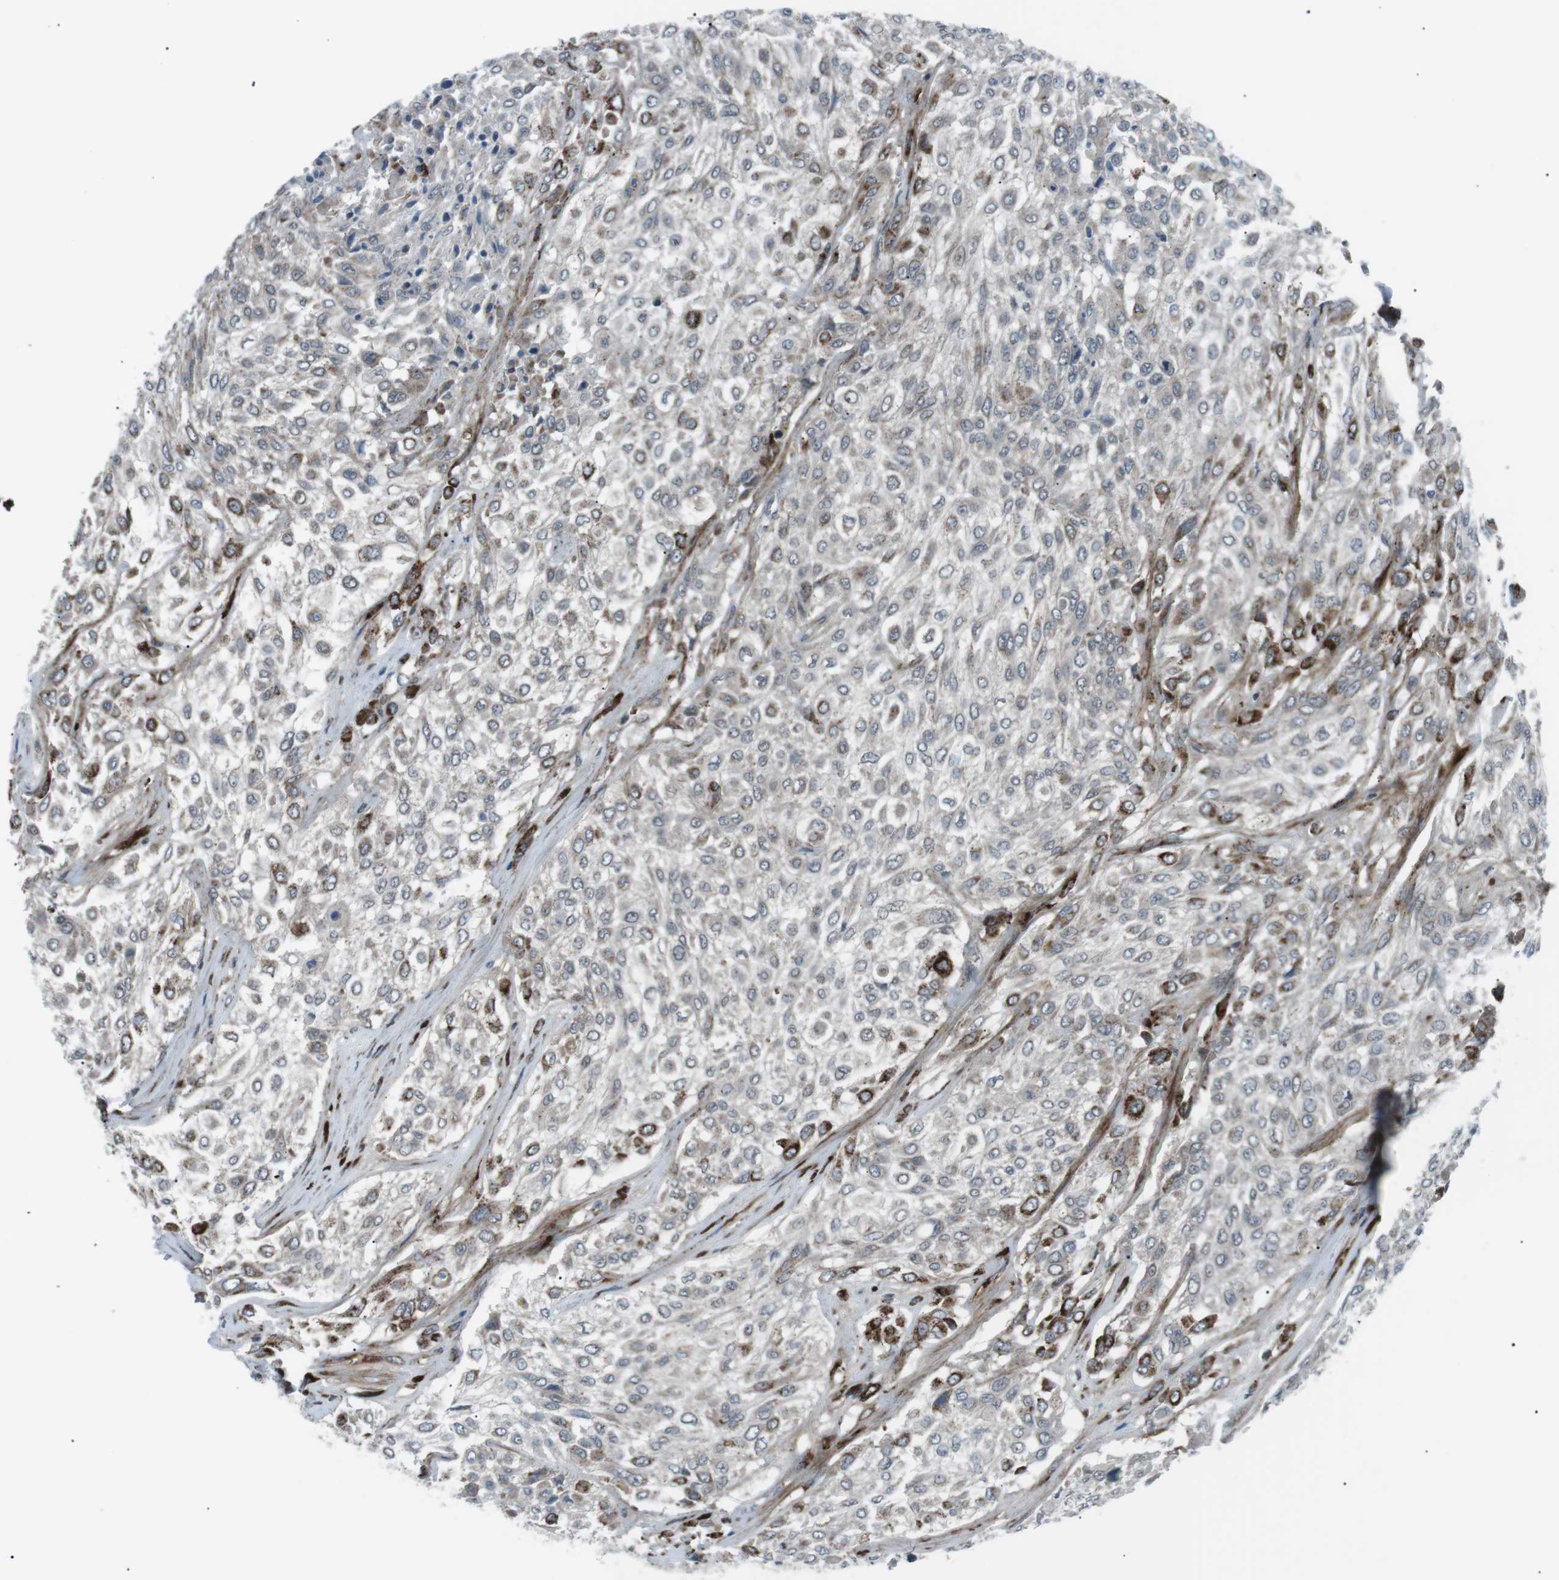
{"staining": {"intensity": "moderate", "quantity": "<25%", "location": "cytoplasmic/membranous"}, "tissue": "urothelial cancer", "cell_type": "Tumor cells", "image_type": "cancer", "snomed": [{"axis": "morphology", "description": "Urothelial carcinoma, High grade"}, {"axis": "topography", "description": "Urinary bladder"}], "caption": "High-power microscopy captured an immunohistochemistry micrograph of urothelial cancer, revealing moderate cytoplasmic/membranous expression in approximately <25% of tumor cells. The staining was performed using DAB, with brown indicating positive protein expression. Nuclei are stained blue with hematoxylin.", "gene": "ARID5B", "patient": {"sex": "male", "age": 57}}